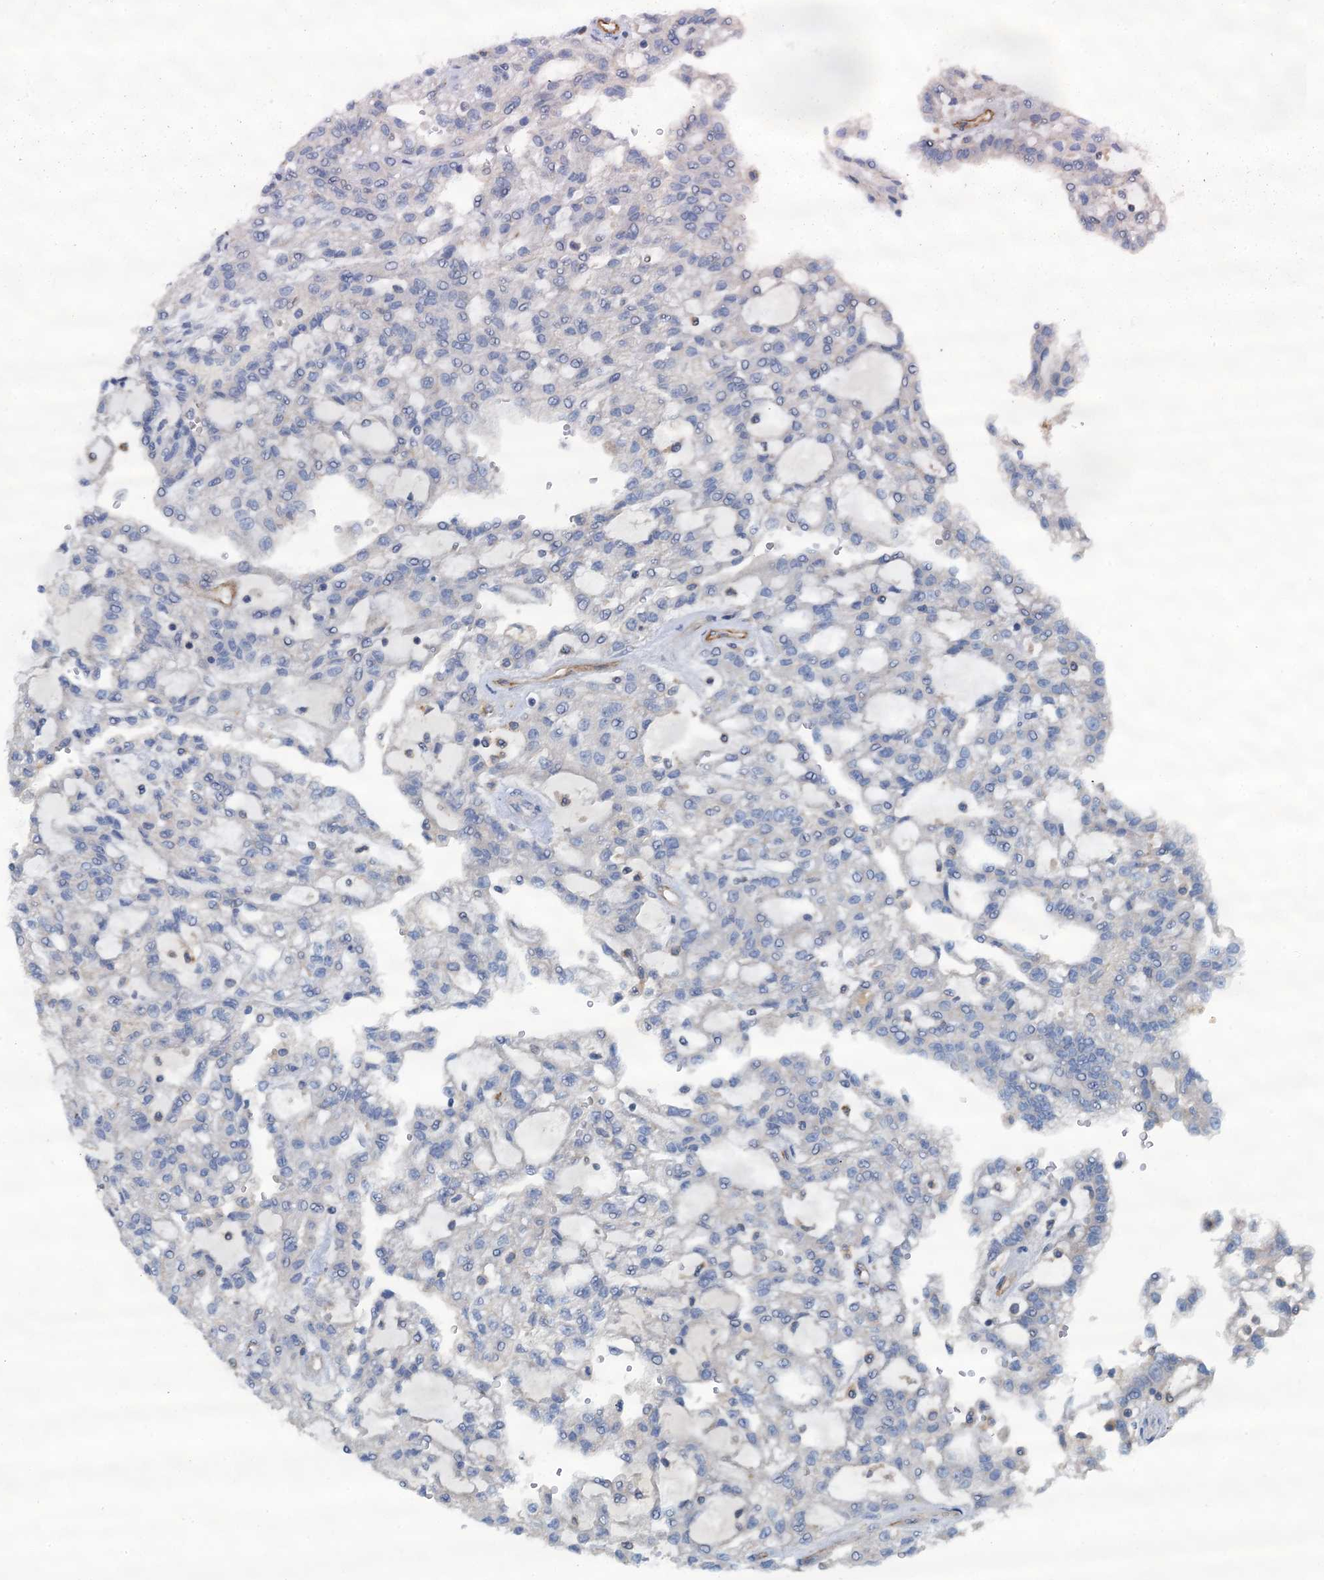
{"staining": {"intensity": "negative", "quantity": "none", "location": "none"}, "tissue": "renal cancer", "cell_type": "Tumor cells", "image_type": "cancer", "snomed": [{"axis": "morphology", "description": "Adenocarcinoma, NOS"}, {"axis": "topography", "description": "Kidney"}], "caption": "A high-resolution micrograph shows IHC staining of renal cancer, which shows no significant staining in tumor cells.", "gene": "THAP10", "patient": {"sex": "male", "age": 63}}